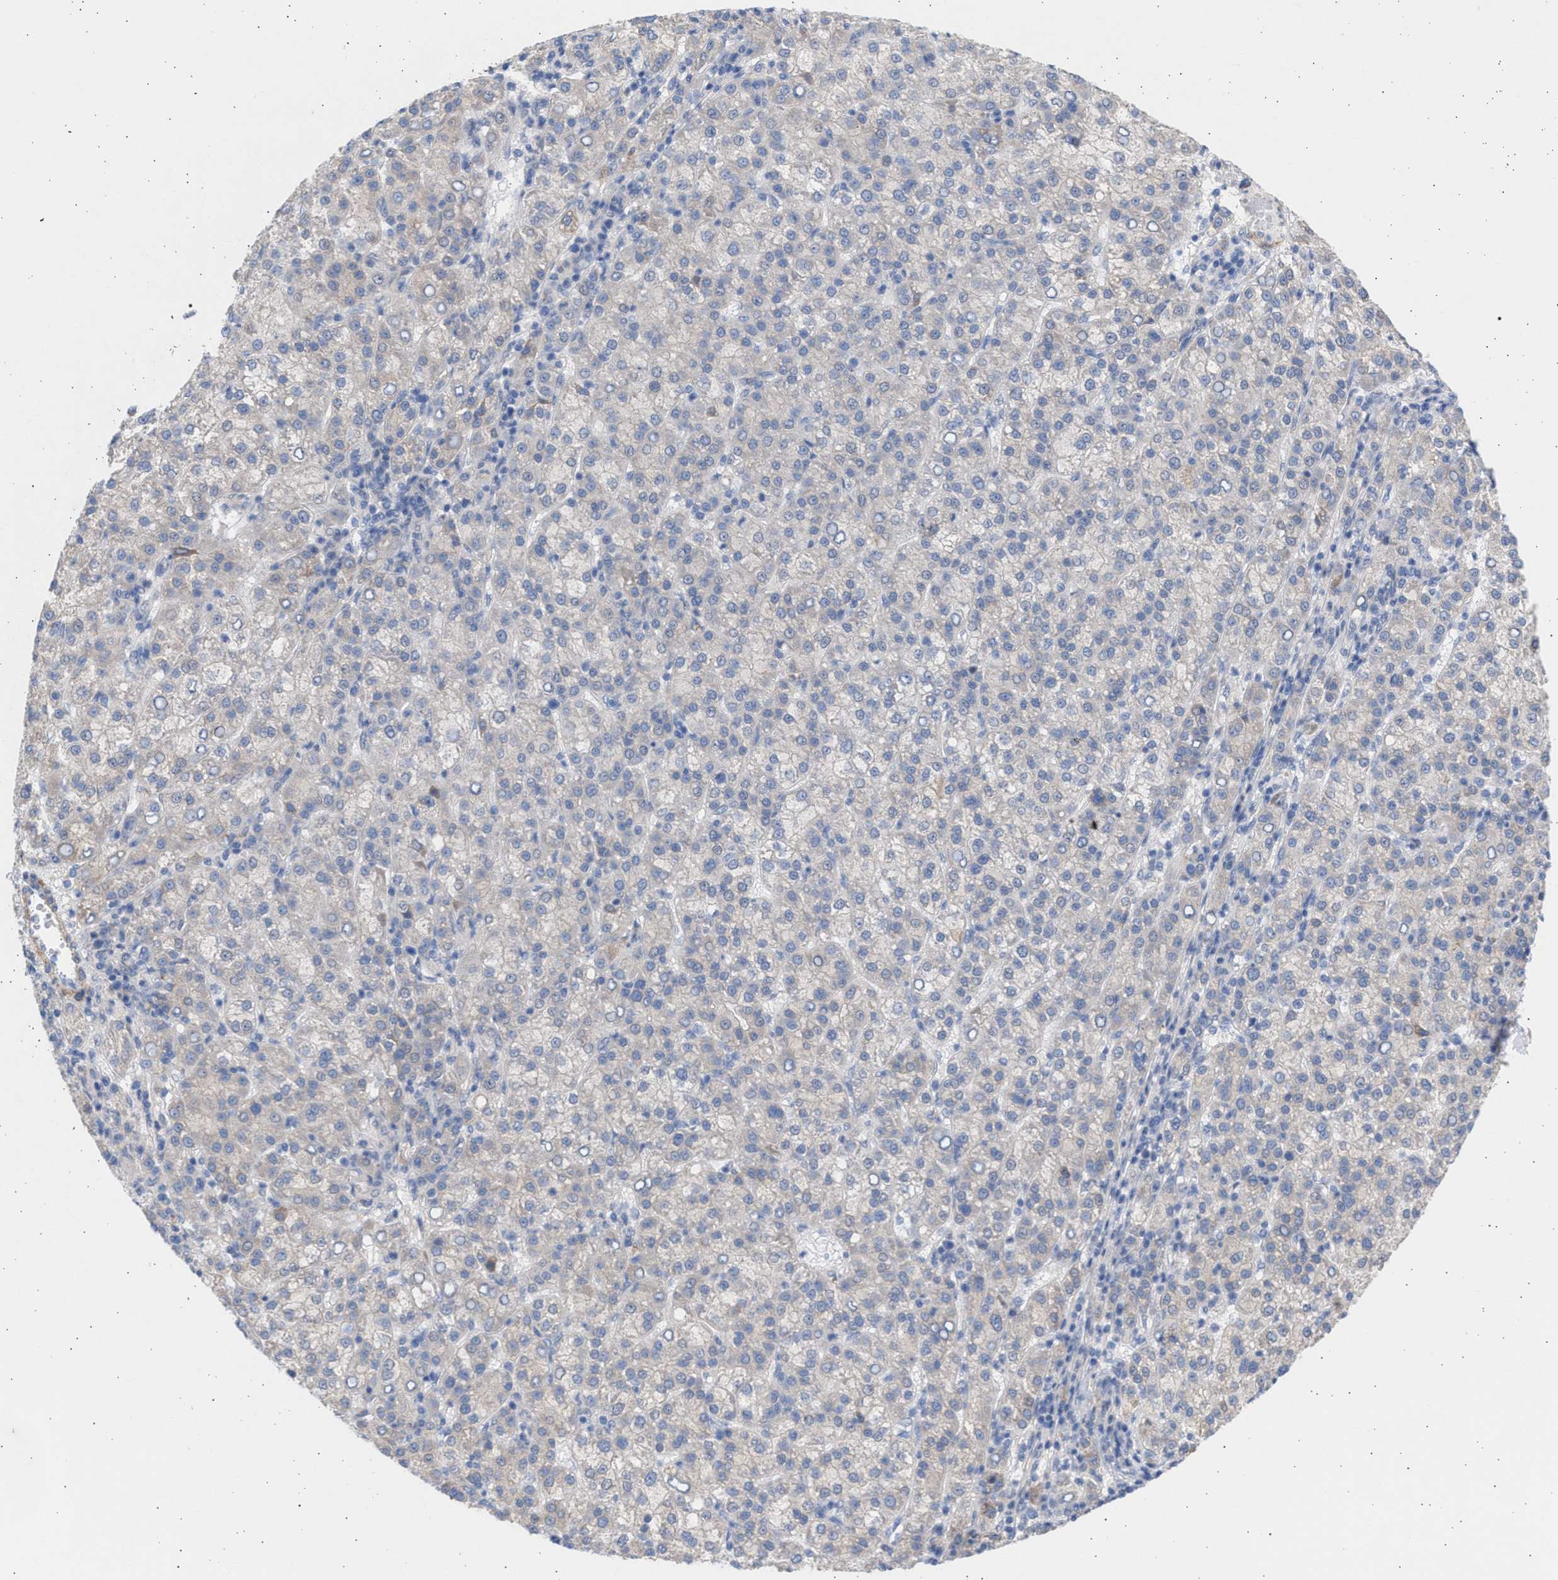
{"staining": {"intensity": "weak", "quantity": "<25%", "location": "cytoplasmic/membranous"}, "tissue": "liver cancer", "cell_type": "Tumor cells", "image_type": "cancer", "snomed": [{"axis": "morphology", "description": "Carcinoma, Hepatocellular, NOS"}, {"axis": "topography", "description": "Liver"}], "caption": "A photomicrograph of human liver hepatocellular carcinoma is negative for staining in tumor cells.", "gene": "NBR1", "patient": {"sex": "female", "age": 58}}